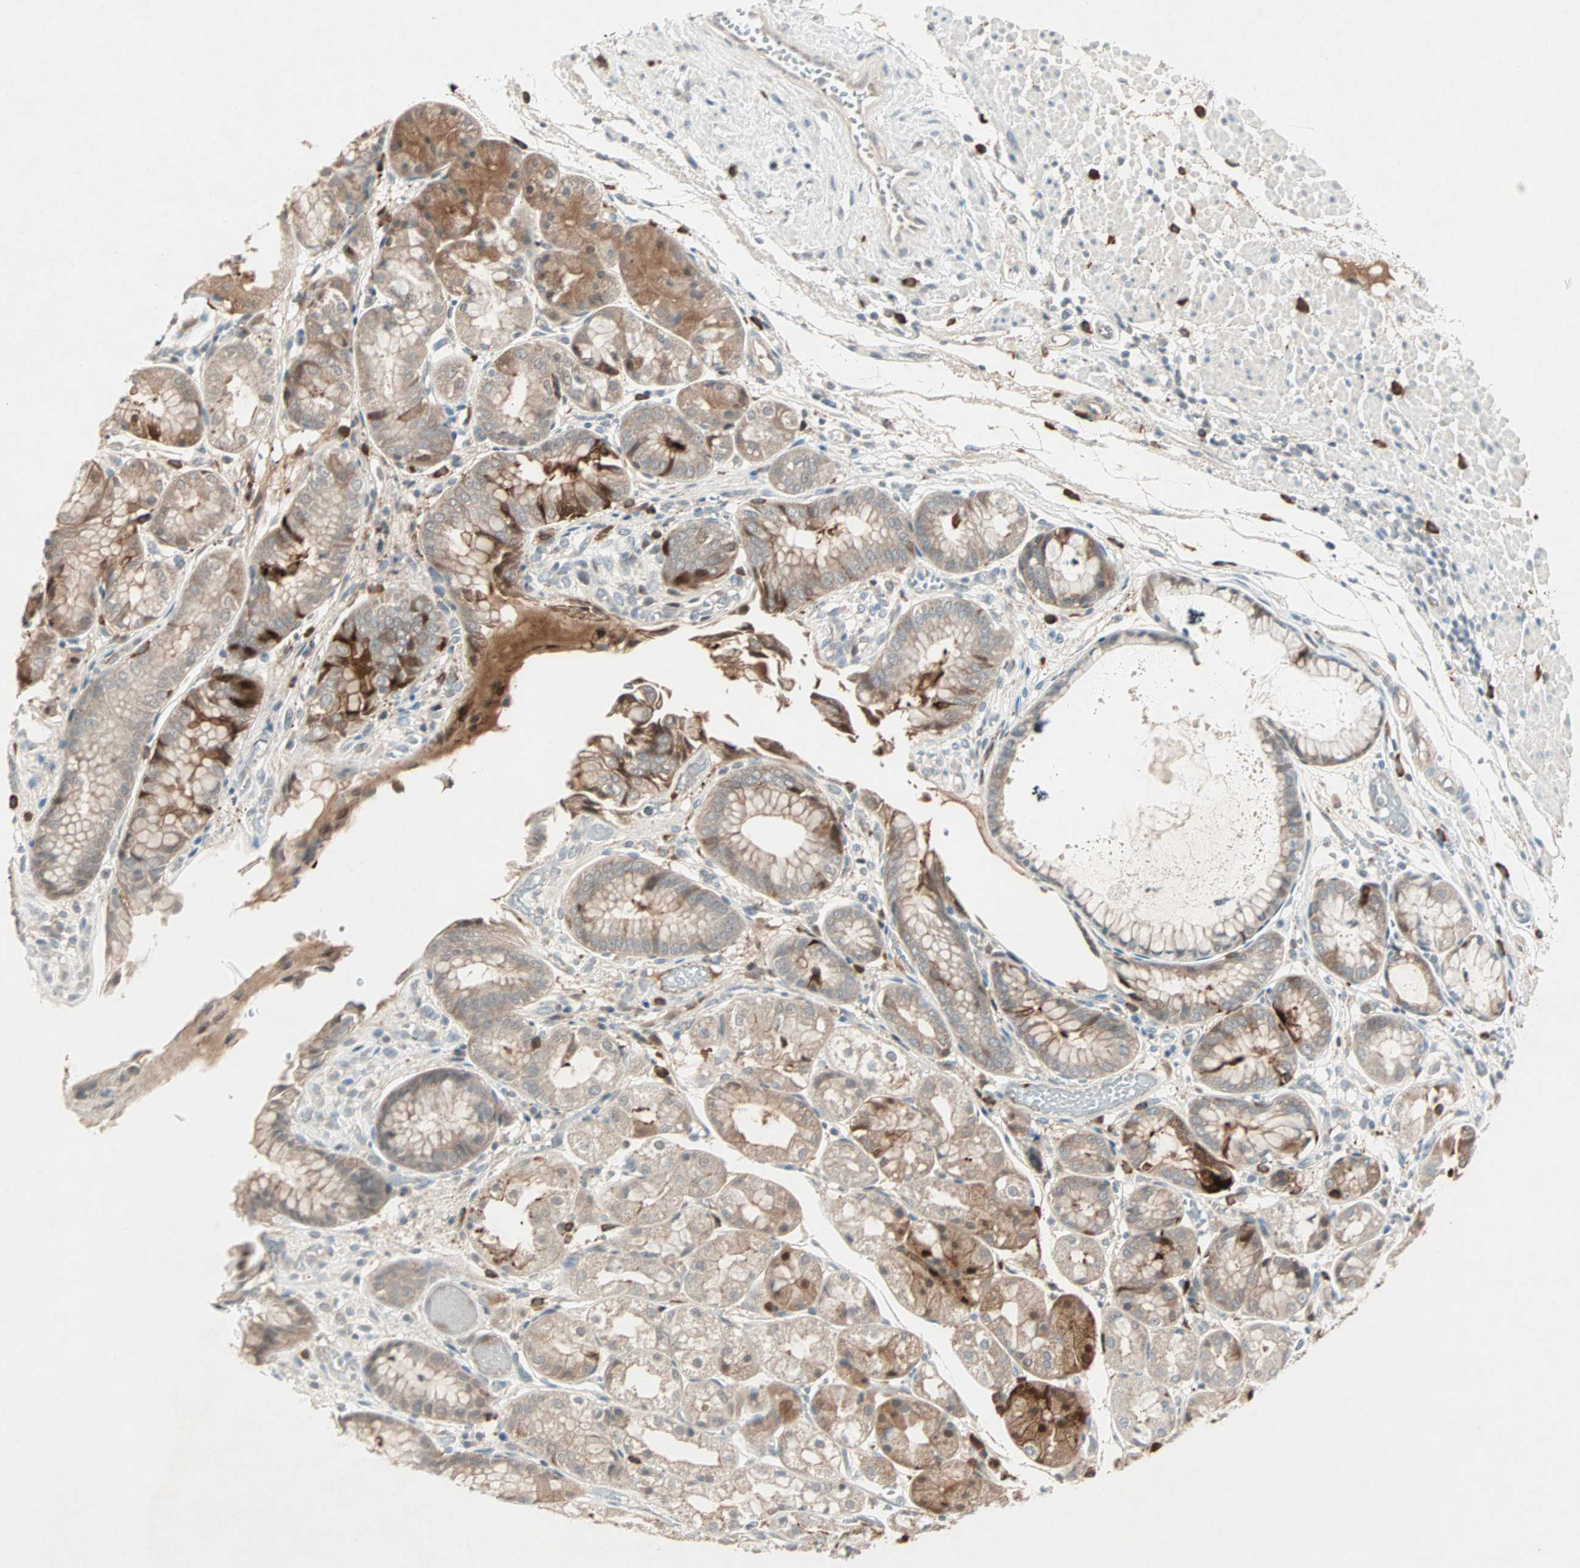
{"staining": {"intensity": "strong", "quantity": ">75%", "location": "cytoplasmic/membranous,nuclear"}, "tissue": "stomach", "cell_type": "Glandular cells", "image_type": "normal", "snomed": [{"axis": "morphology", "description": "Normal tissue, NOS"}, {"axis": "topography", "description": "Stomach, upper"}], "caption": "This histopathology image reveals immunohistochemistry (IHC) staining of unremarkable stomach, with high strong cytoplasmic/membranous,nuclear expression in approximately >75% of glandular cells.", "gene": "RTL6", "patient": {"sex": "male", "age": 72}}